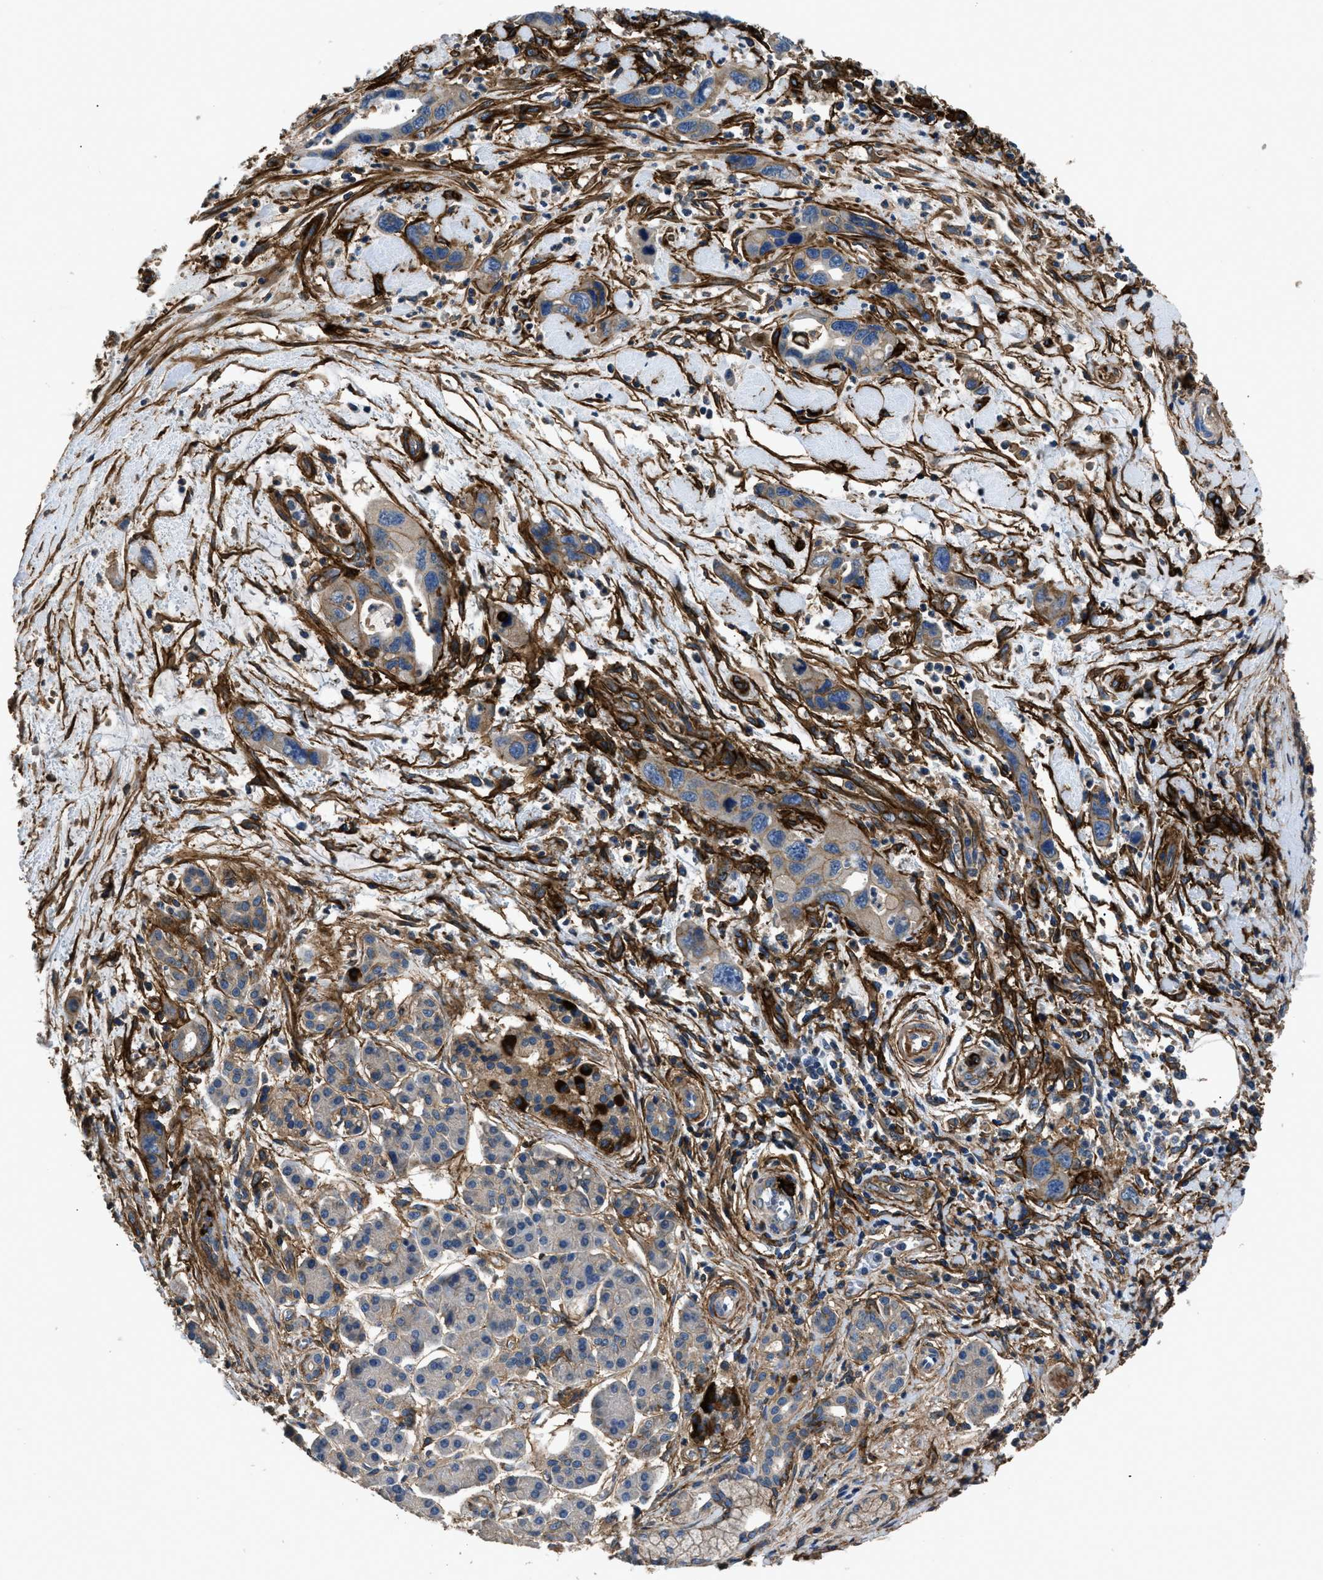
{"staining": {"intensity": "negative", "quantity": "none", "location": "none"}, "tissue": "pancreatic cancer", "cell_type": "Tumor cells", "image_type": "cancer", "snomed": [{"axis": "morphology", "description": "Adenocarcinoma, NOS"}, {"axis": "topography", "description": "Pancreas"}], "caption": "Pancreatic cancer was stained to show a protein in brown. There is no significant expression in tumor cells.", "gene": "CD276", "patient": {"sex": "female", "age": 70}}